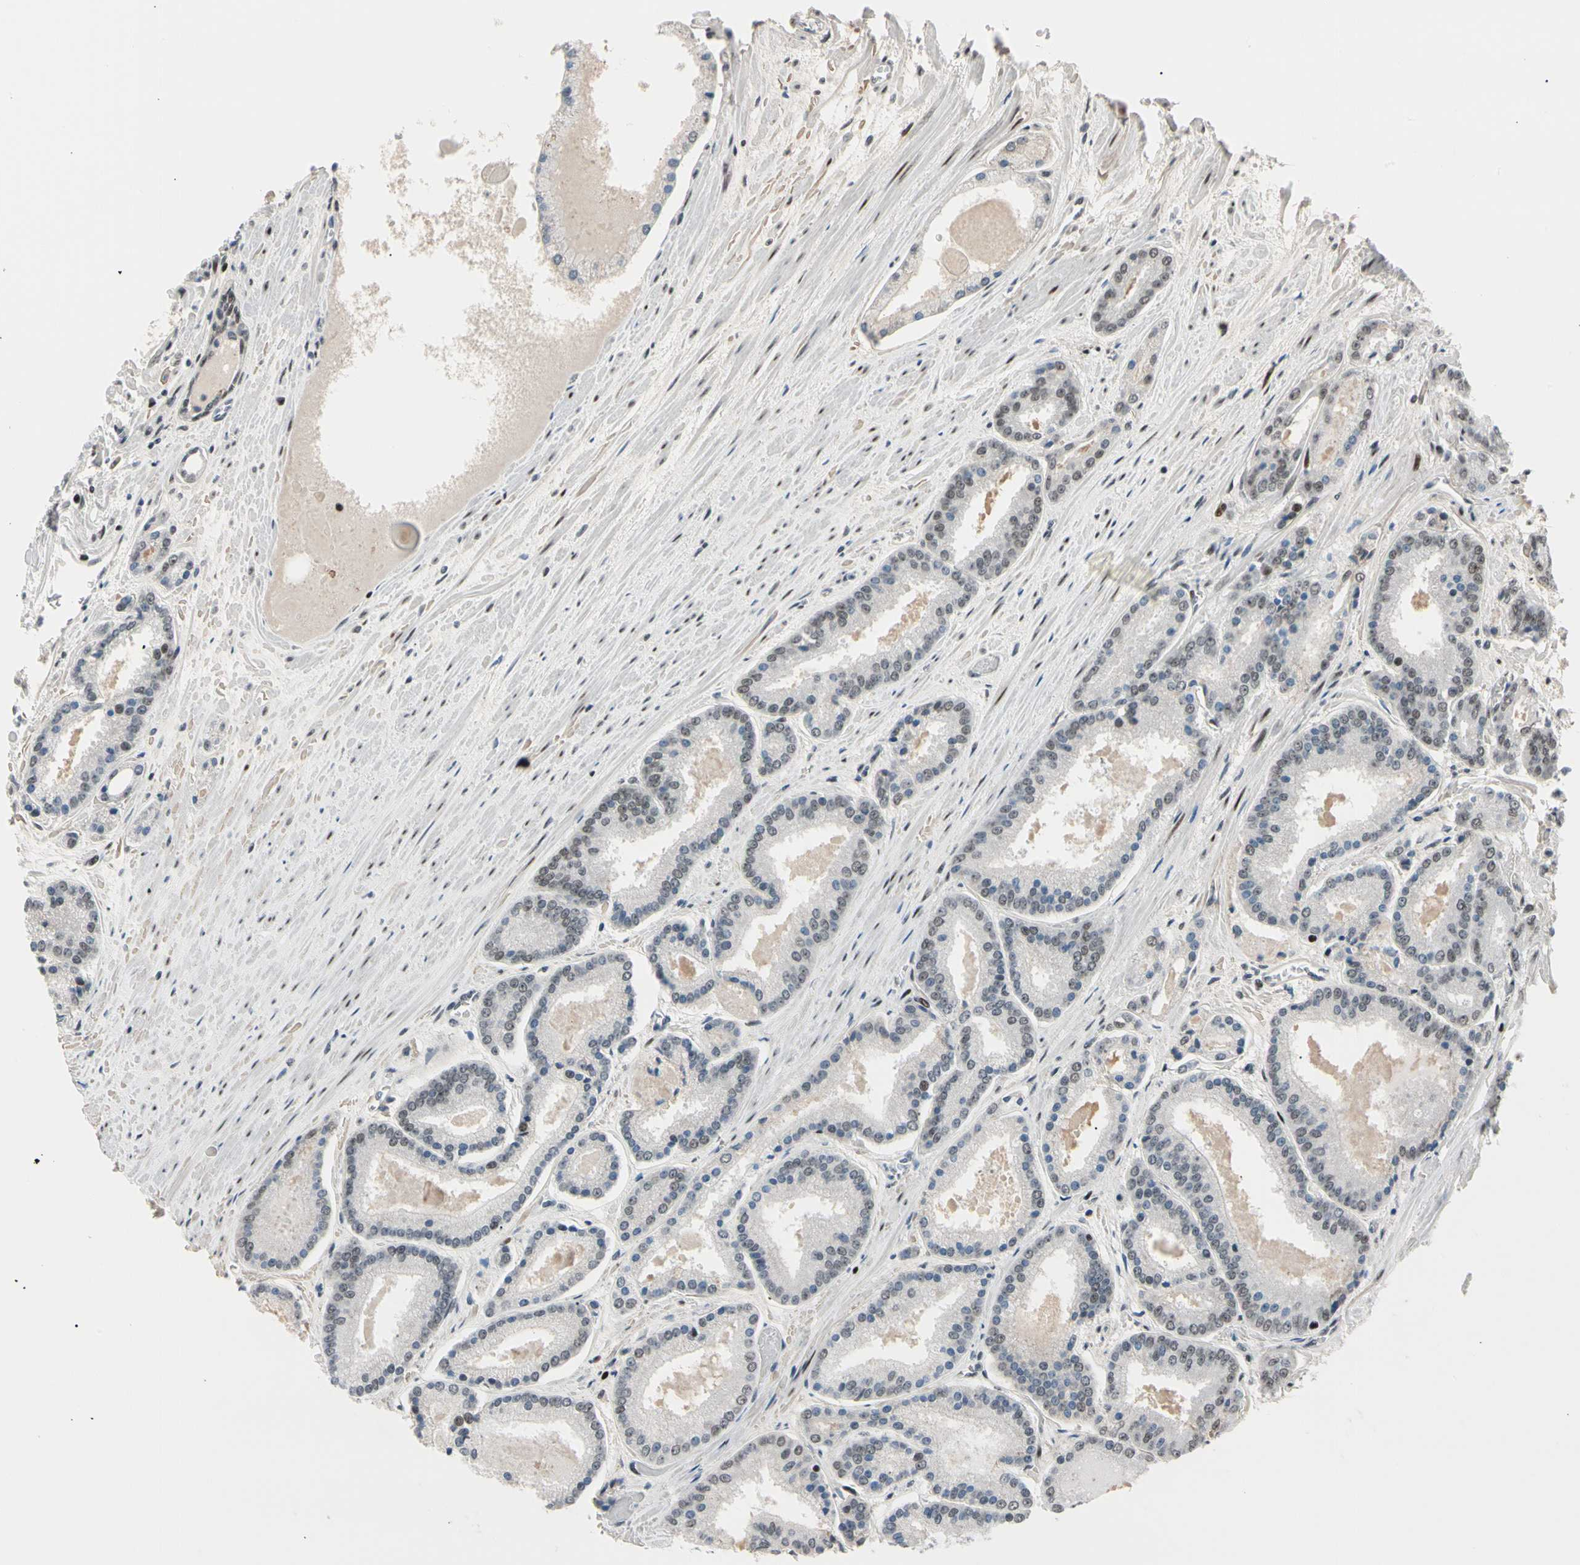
{"staining": {"intensity": "weak", "quantity": "<25%", "location": "nuclear"}, "tissue": "prostate cancer", "cell_type": "Tumor cells", "image_type": "cancer", "snomed": [{"axis": "morphology", "description": "Adenocarcinoma, Low grade"}, {"axis": "topography", "description": "Prostate"}], "caption": "Tumor cells are negative for brown protein staining in prostate cancer (low-grade adenocarcinoma). (Brightfield microscopy of DAB (3,3'-diaminobenzidine) immunohistochemistry at high magnification).", "gene": "FOXO3", "patient": {"sex": "male", "age": 59}}